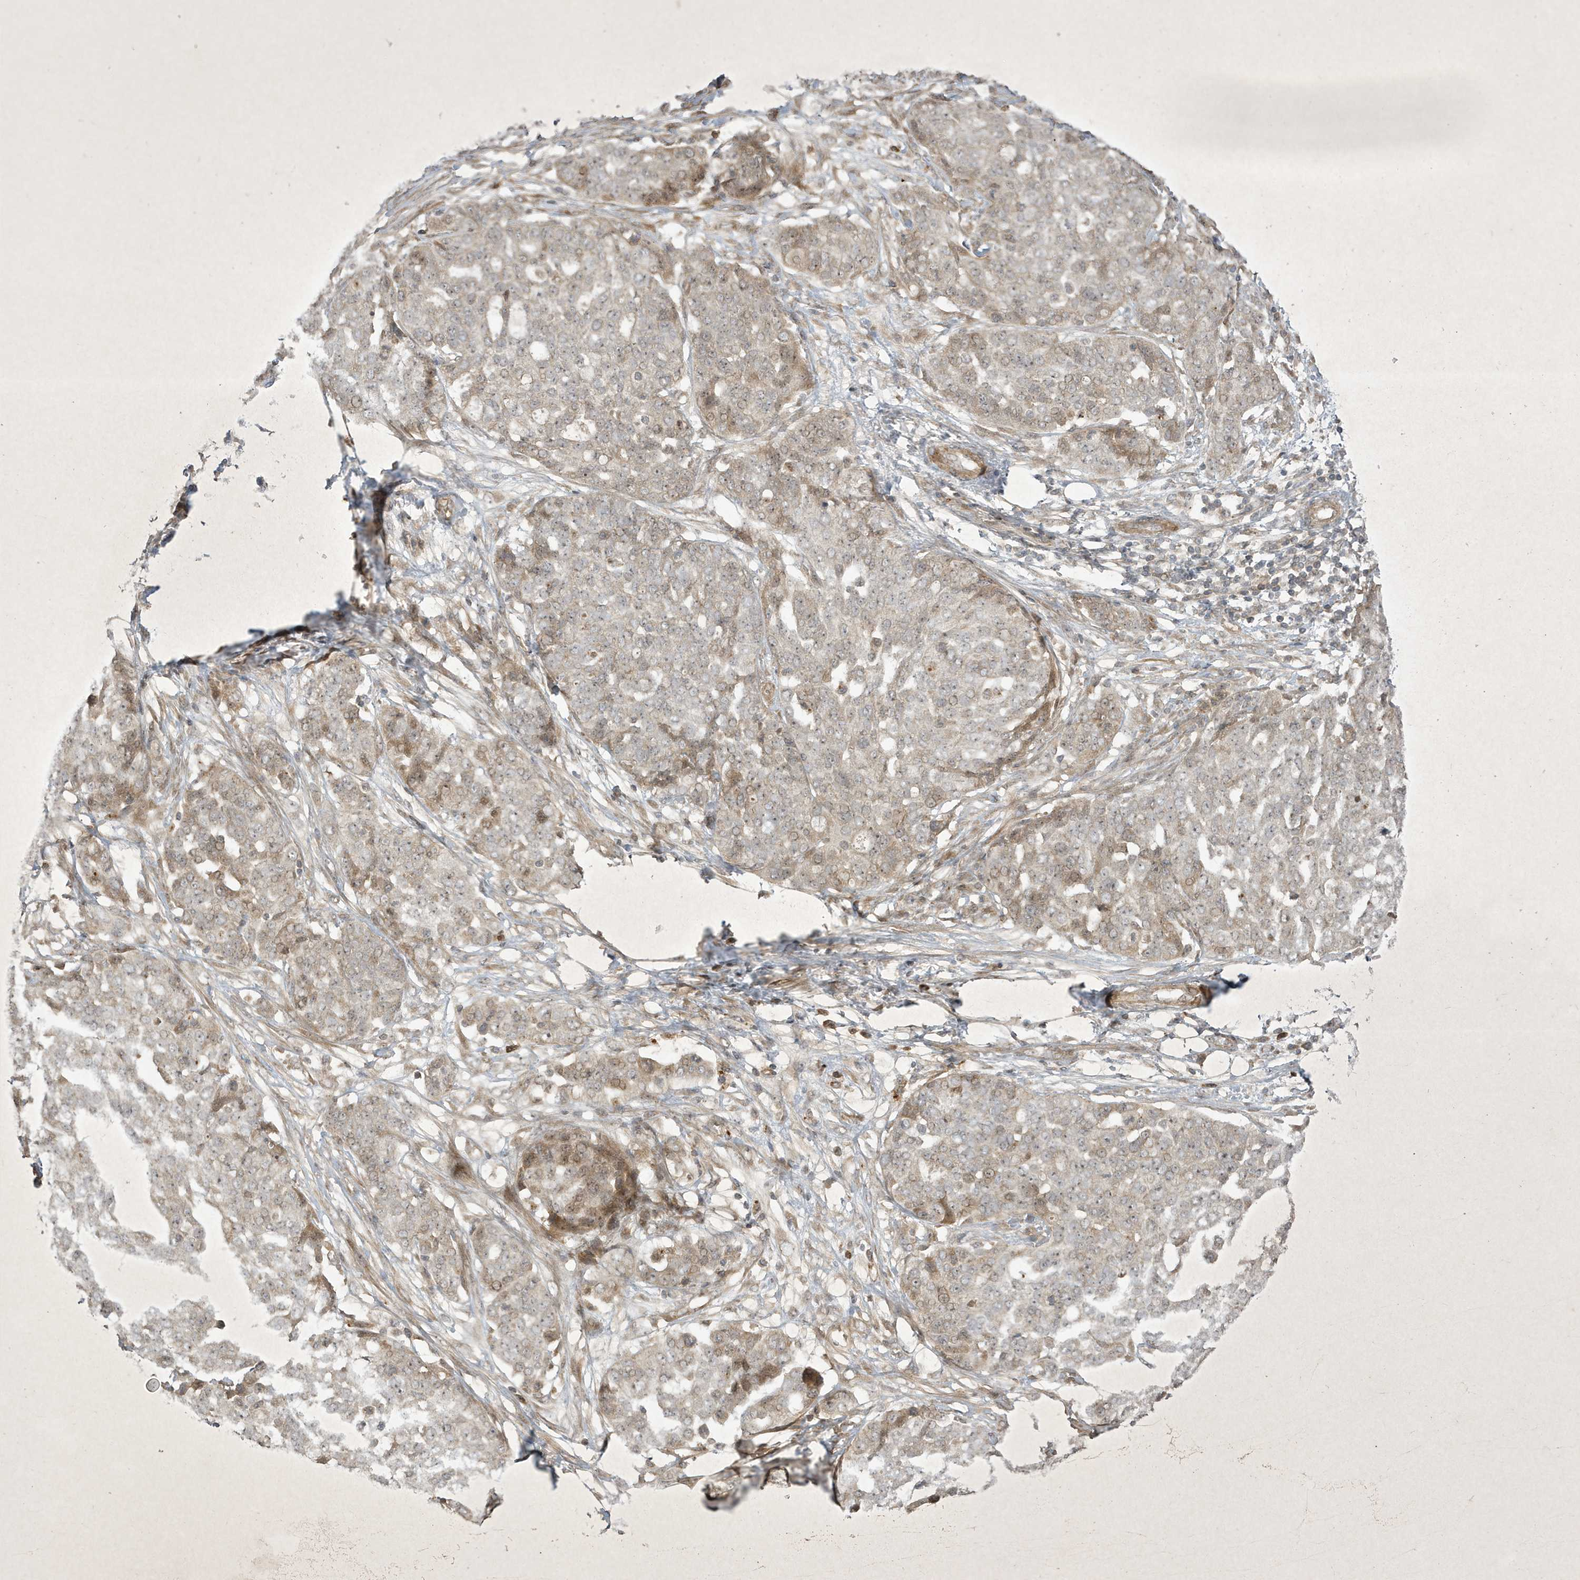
{"staining": {"intensity": "weak", "quantity": "<25%", "location": "cytoplasmic/membranous"}, "tissue": "ovarian cancer", "cell_type": "Tumor cells", "image_type": "cancer", "snomed": [{"axis": "morphology", "description": "Cystadenocarcinoma, serous, NOS"}, {"axis": "topography", "description": "Soft tissue"}, {"axis": "topography", "description": "Ovary"}], "caption": "A high-resolution photomicrograph shows immunohistochemistry (IHC) staining of ovarian cancer (serous cystadenocarcinoma), which exhibits no significant staining in tumor cells.", "gene": "FAM83C", "patient": {"sex": "female", "age": 57}}